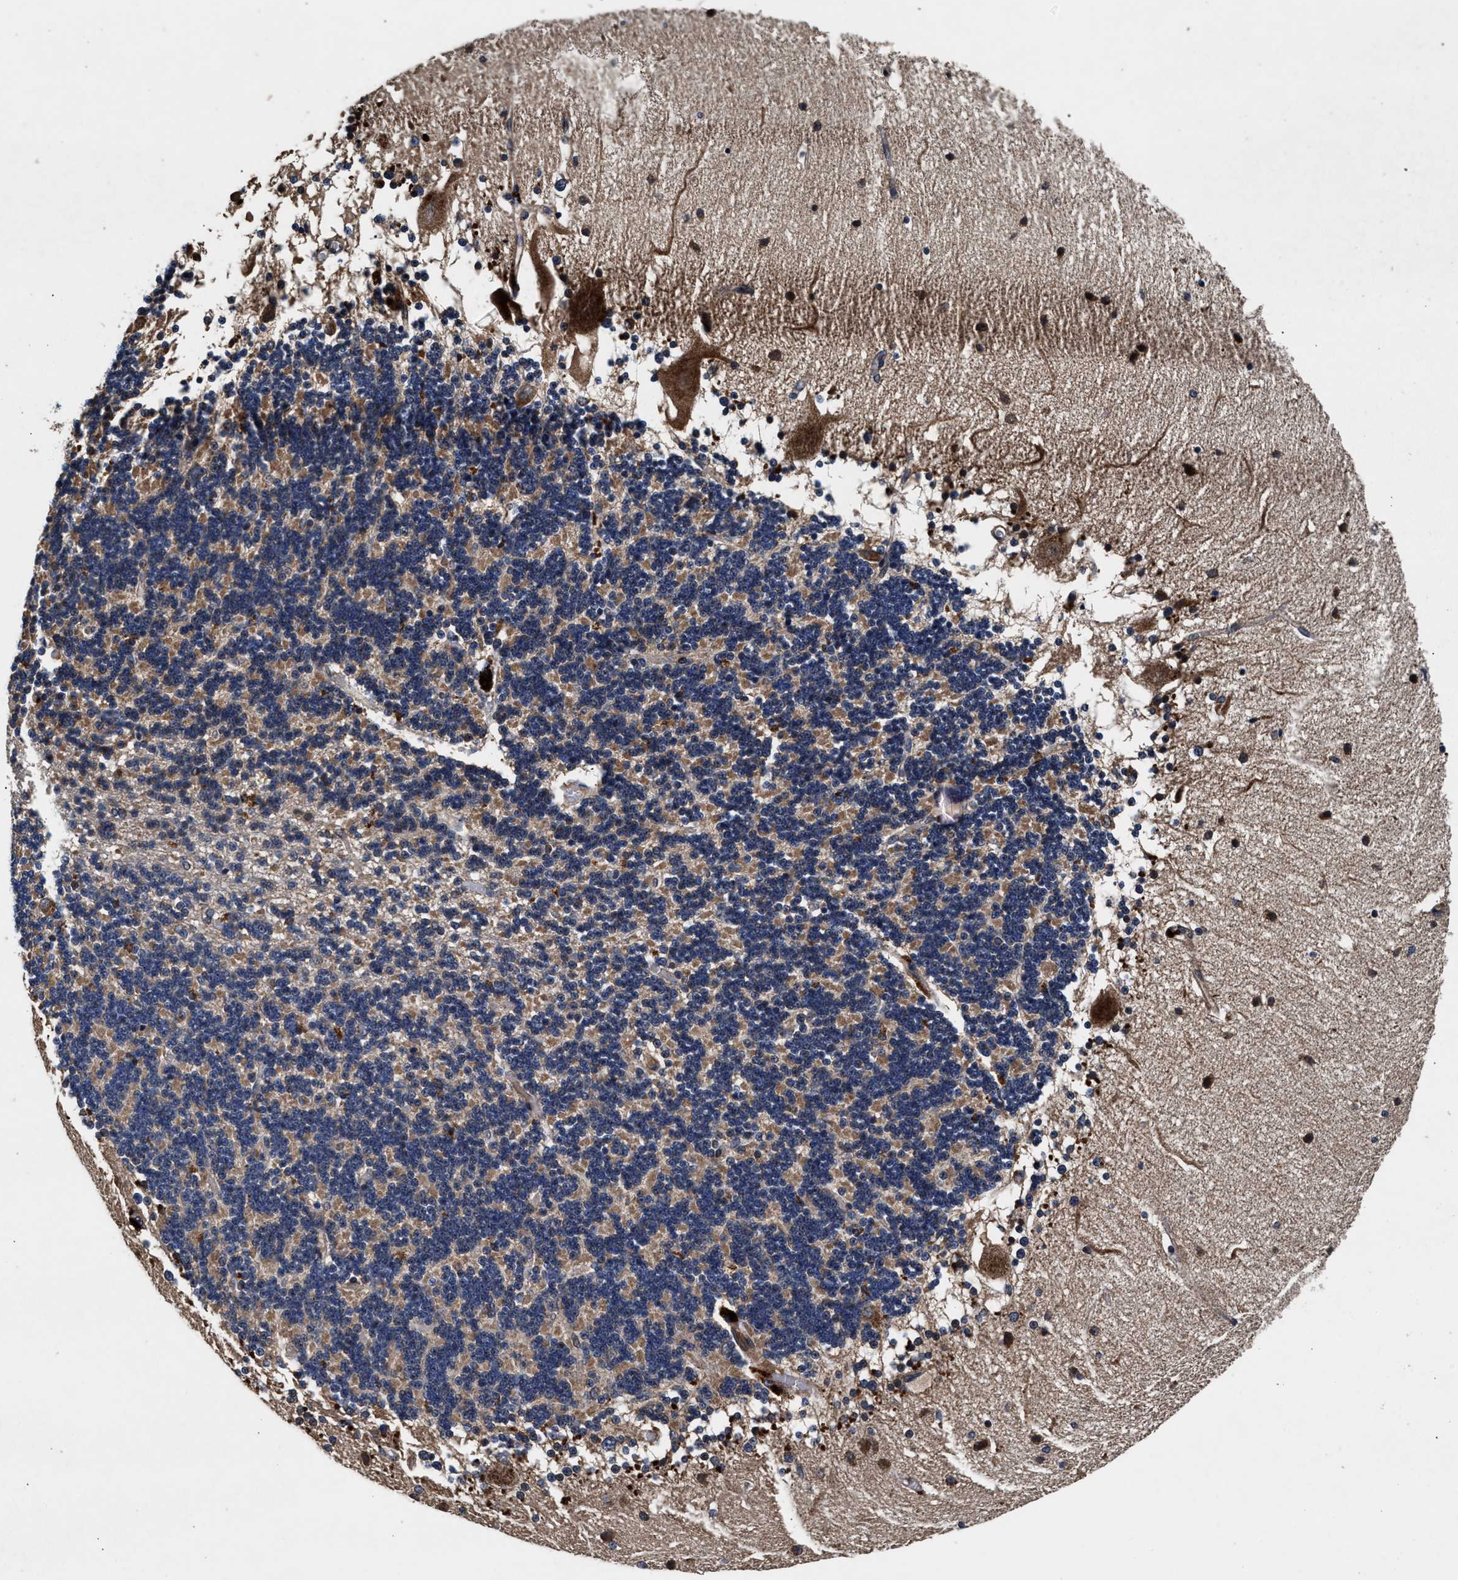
{"staining": {"intensity": "weak", "quantity": "25%-75%", "location": "cytoplasmic/membranous"}, "tissue": "cerebellum", "cell_type": "Cells in granular layer", "image_type": "normal", "snomed": [{"axis": "morphology", "description": "Normal tissue, NOS"}, {"axis": "topography", "description": "Cerebellum"}], "caption": "Immunohistochemistry (IHC) (DAB (3,3'-diaminobenzidine)) staining of normal human cerebellum displays weak cytoplasmic/membranous protein expression in approximately 25%-75% of cells in granular layer.", "gene": "NFKB2", "patient": {"sex": "female", "age": 54}}